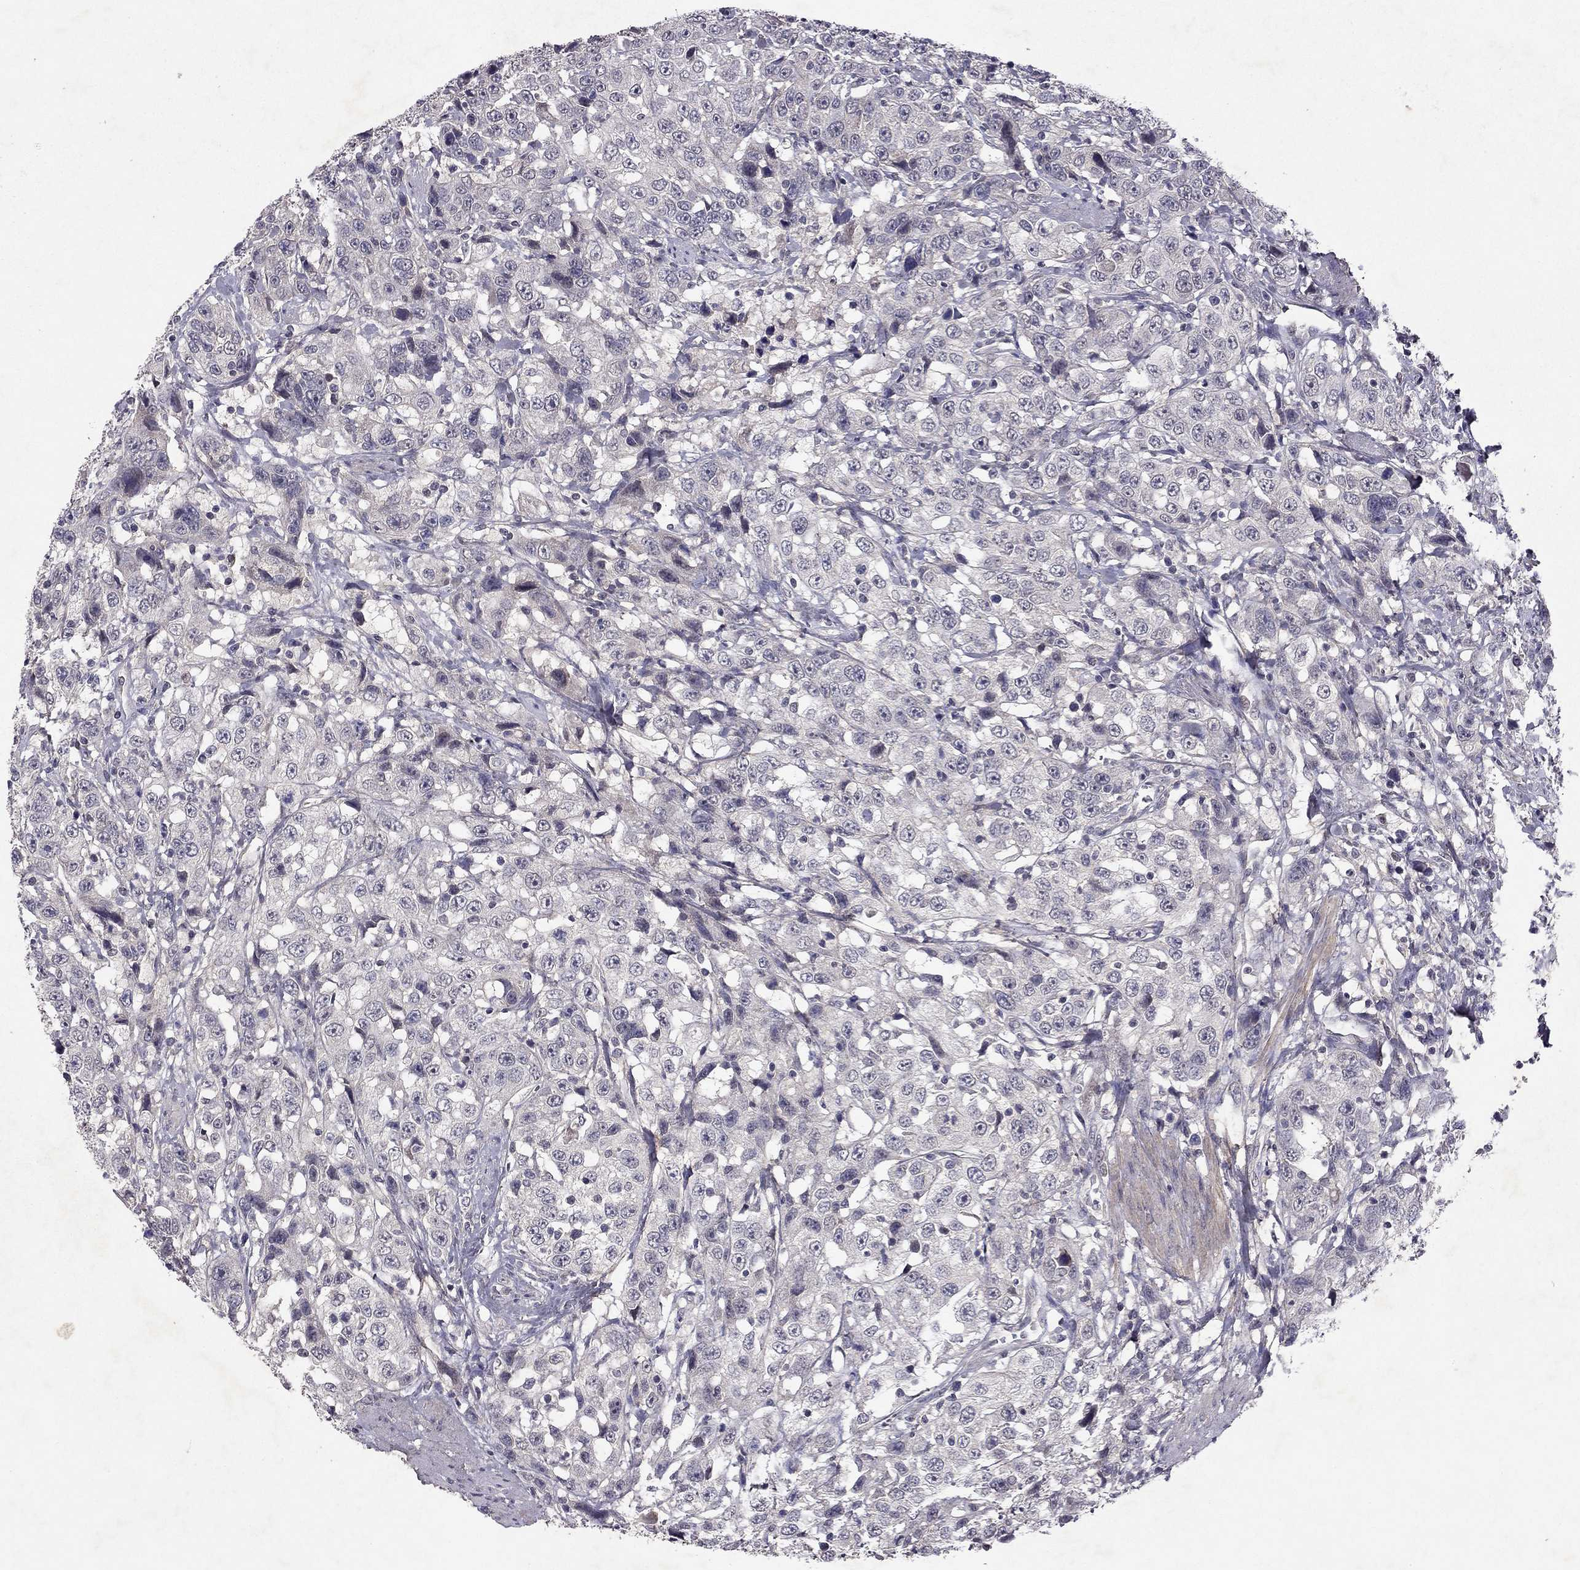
{"staining": {"intensity": "negative", "quantity": "none", "location": "none"}, "tissue": "urothelial cancer", "cell_type": "Tumor cells", "image_type": "cancer", "snomed": [{"axis": "morphology", "description": "Urothelial carcinoma, NOS"}, {"axis": "morphology", "description": "Urothelial carcinoma, High grade"}, {"axis": "topography", "description": "Urinary bladder"}], "caption": "Immunohistochemistry photomicrograph of neoplastic tissue: human urothelial cancer stained with DAB (3,3'-diaminobenzidine) exhibits no significant protein staining in tumor cells.", "gene": "ESR2", "patient": {"sex": "female", "age": 73}}